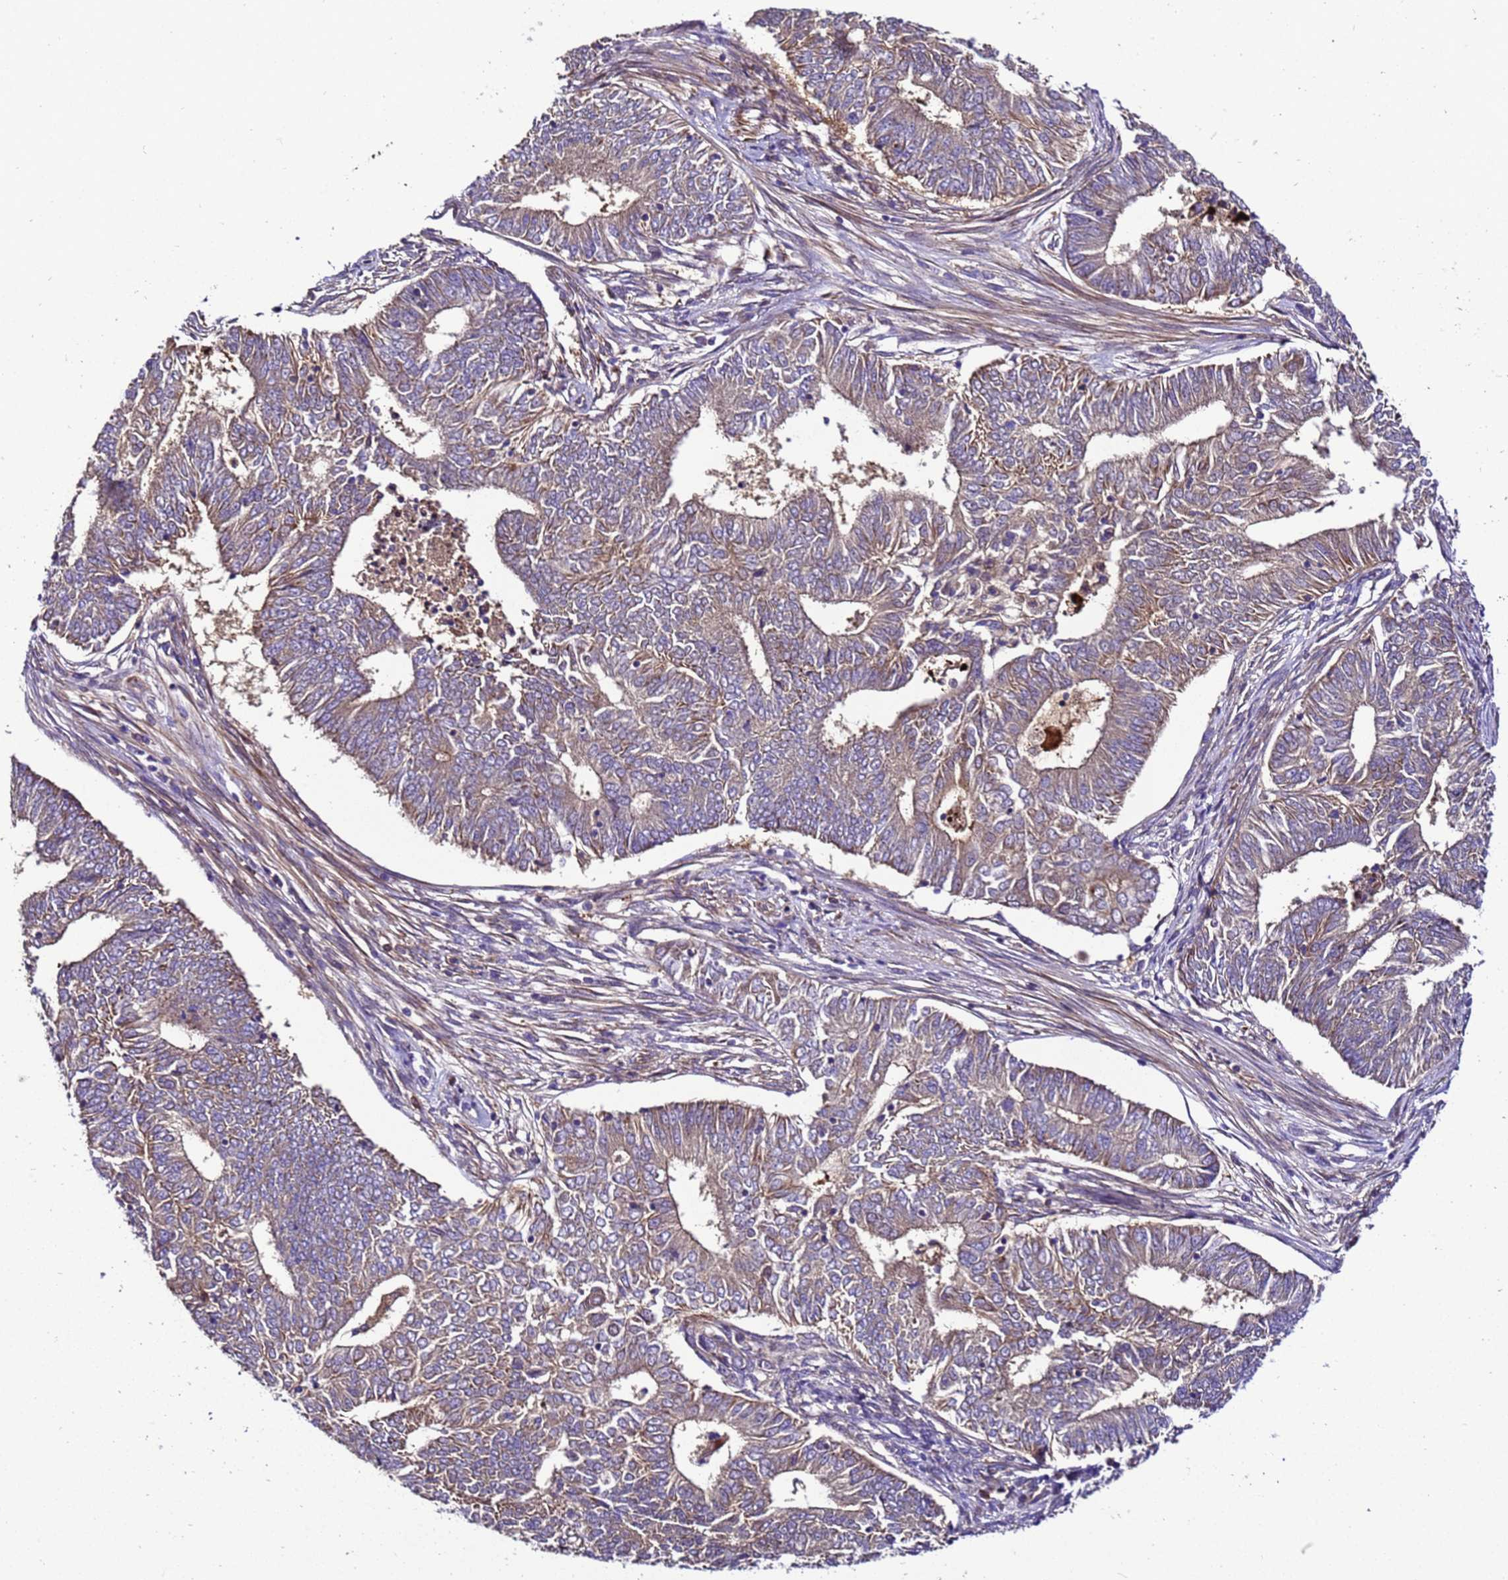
{"staining": {"intensity": "weak", "quantity": "25%-75%", "location": "cytoplasmic/membranous"}, "tissue": "endometrial cancer", "cell_type": "Tumor cells", "image_type": "cancer", "snomed": [{"axis": "morphology", "description": "Adenocarcinoma, NOS"}, {"axis": "topography", "description": "Endometrium"}], "caption": "IHC image of human endometrial cancer (adenocarcinoma) stained for a protein (brown), which demonstrates low levels of weak cytoplasmic/membranous positivity in about 25%-75% of tumor cells.", "gene": "ZNF417", "patient": {"sex": "female", "age": 62}}